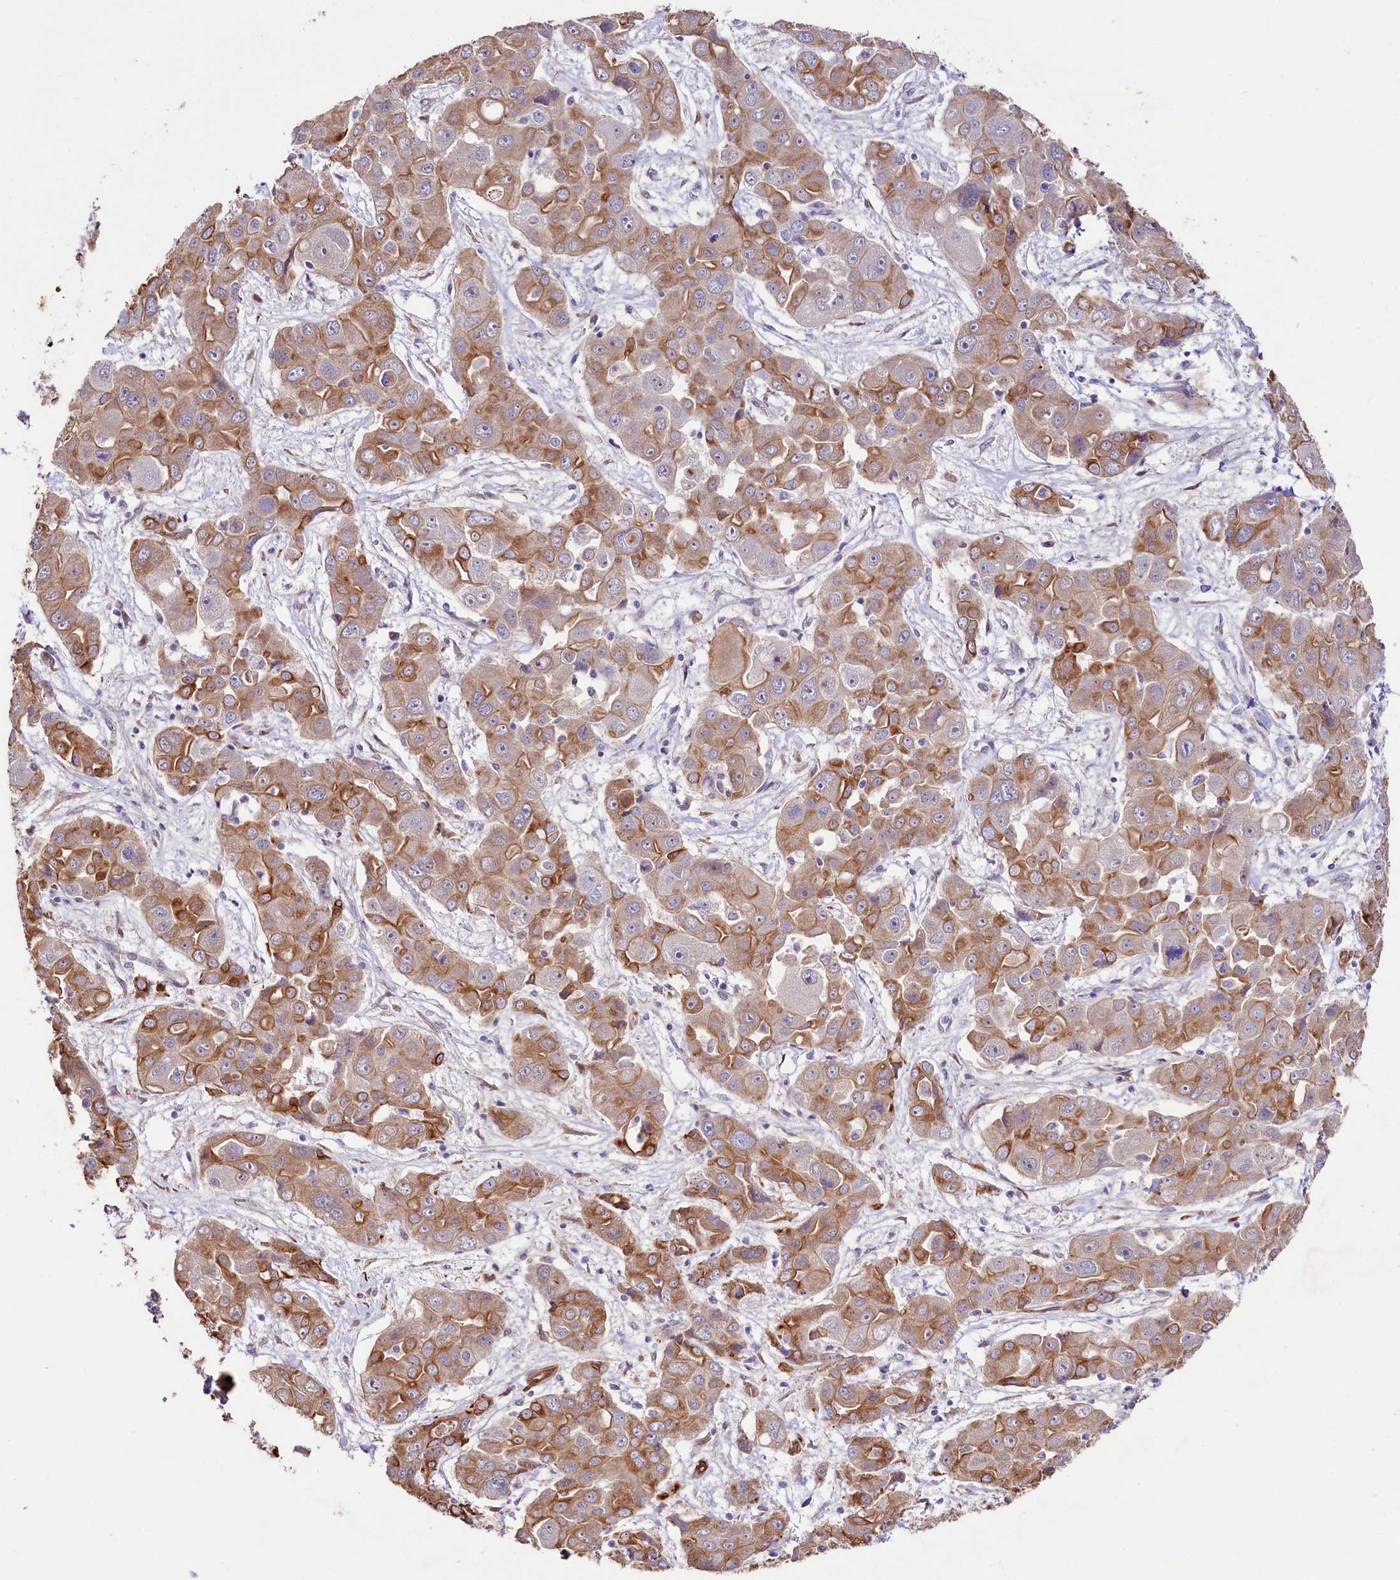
{"staining": {"intensity": "moderate", "quantity": ">75%", "location": "cytoplasmic/membranous"}, "tissue": "liver cancer", "cell_type": "Tumor cells", "image_type": "cancer", "snomed": [{"axis": "morphology", "description": "Cholangiocarcinoma"}, {"axis": "topography", "description": "Liver"}], "caption": "IHC (DAB) staining of cholangiocarcinoma (liver) displays moderate cytoplasmic/membranous protein staining in about >75% of tumor cells.", "gene": "VPS11", "patient": {"sex": "male", "age": 67}}